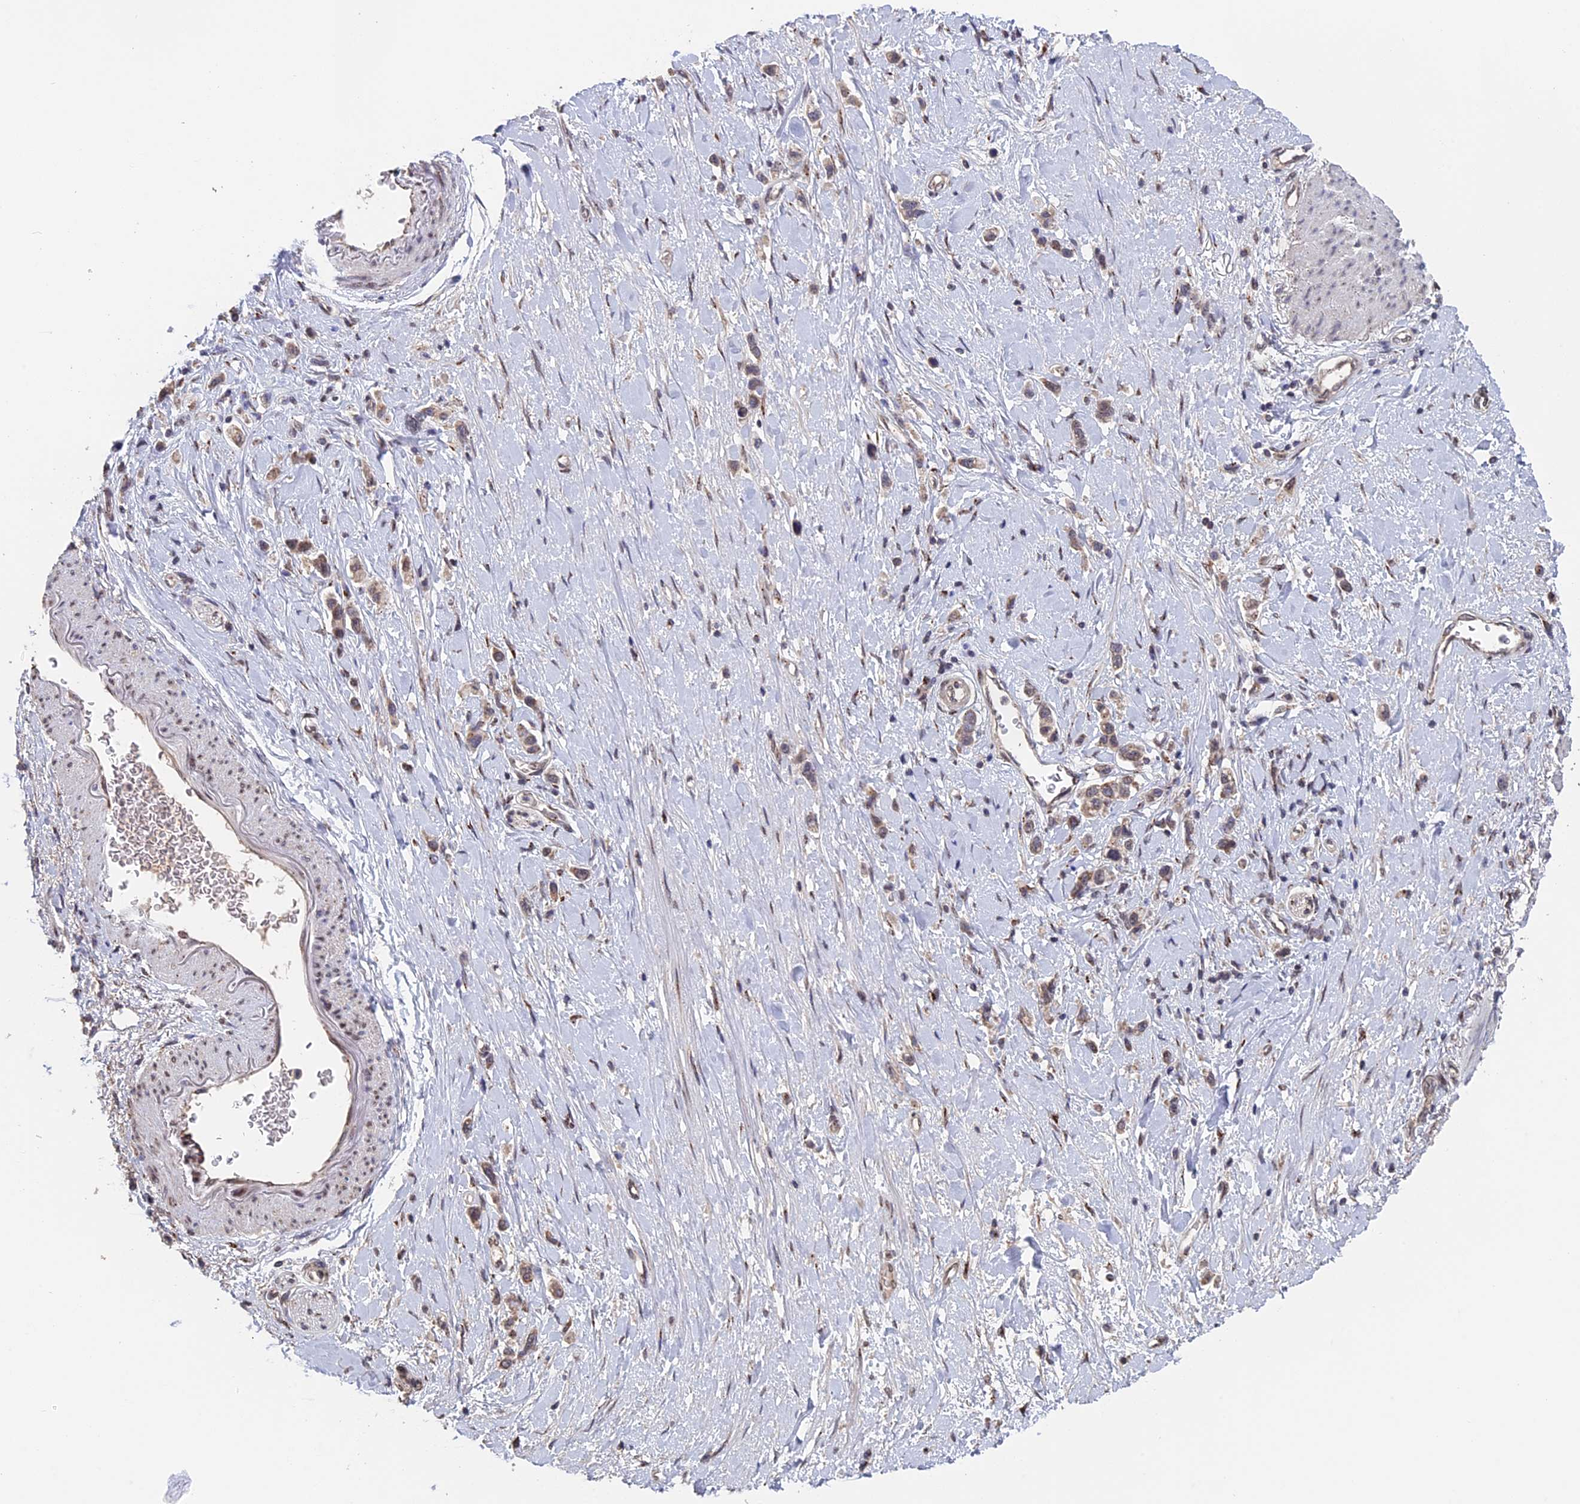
{"staining": {"intensity": "weak", "quantity": ">75%", "location": "cytoplasmic/membranous"}, "tissue": "stomach cancer", "cell_type": "Tumor cells", "image_type": "cancer", "snomed": [{"axis": "morphology", "description": "Adenocarcinoma, NOS"}, {"axis": "topography", "description": "Stomach"}], "caption": "Stomach cancer (adenocarcinoma) tissue demonstrates weak cytoplasmic/membranous expression in approximately >75% of tumor cells, visualized by immunohistochemistry. (brown staining indicates protein expression, while blue staining denotes nuclei).", "gene": "PIGQ", "patient": {"sex": "female", "age": 65}}